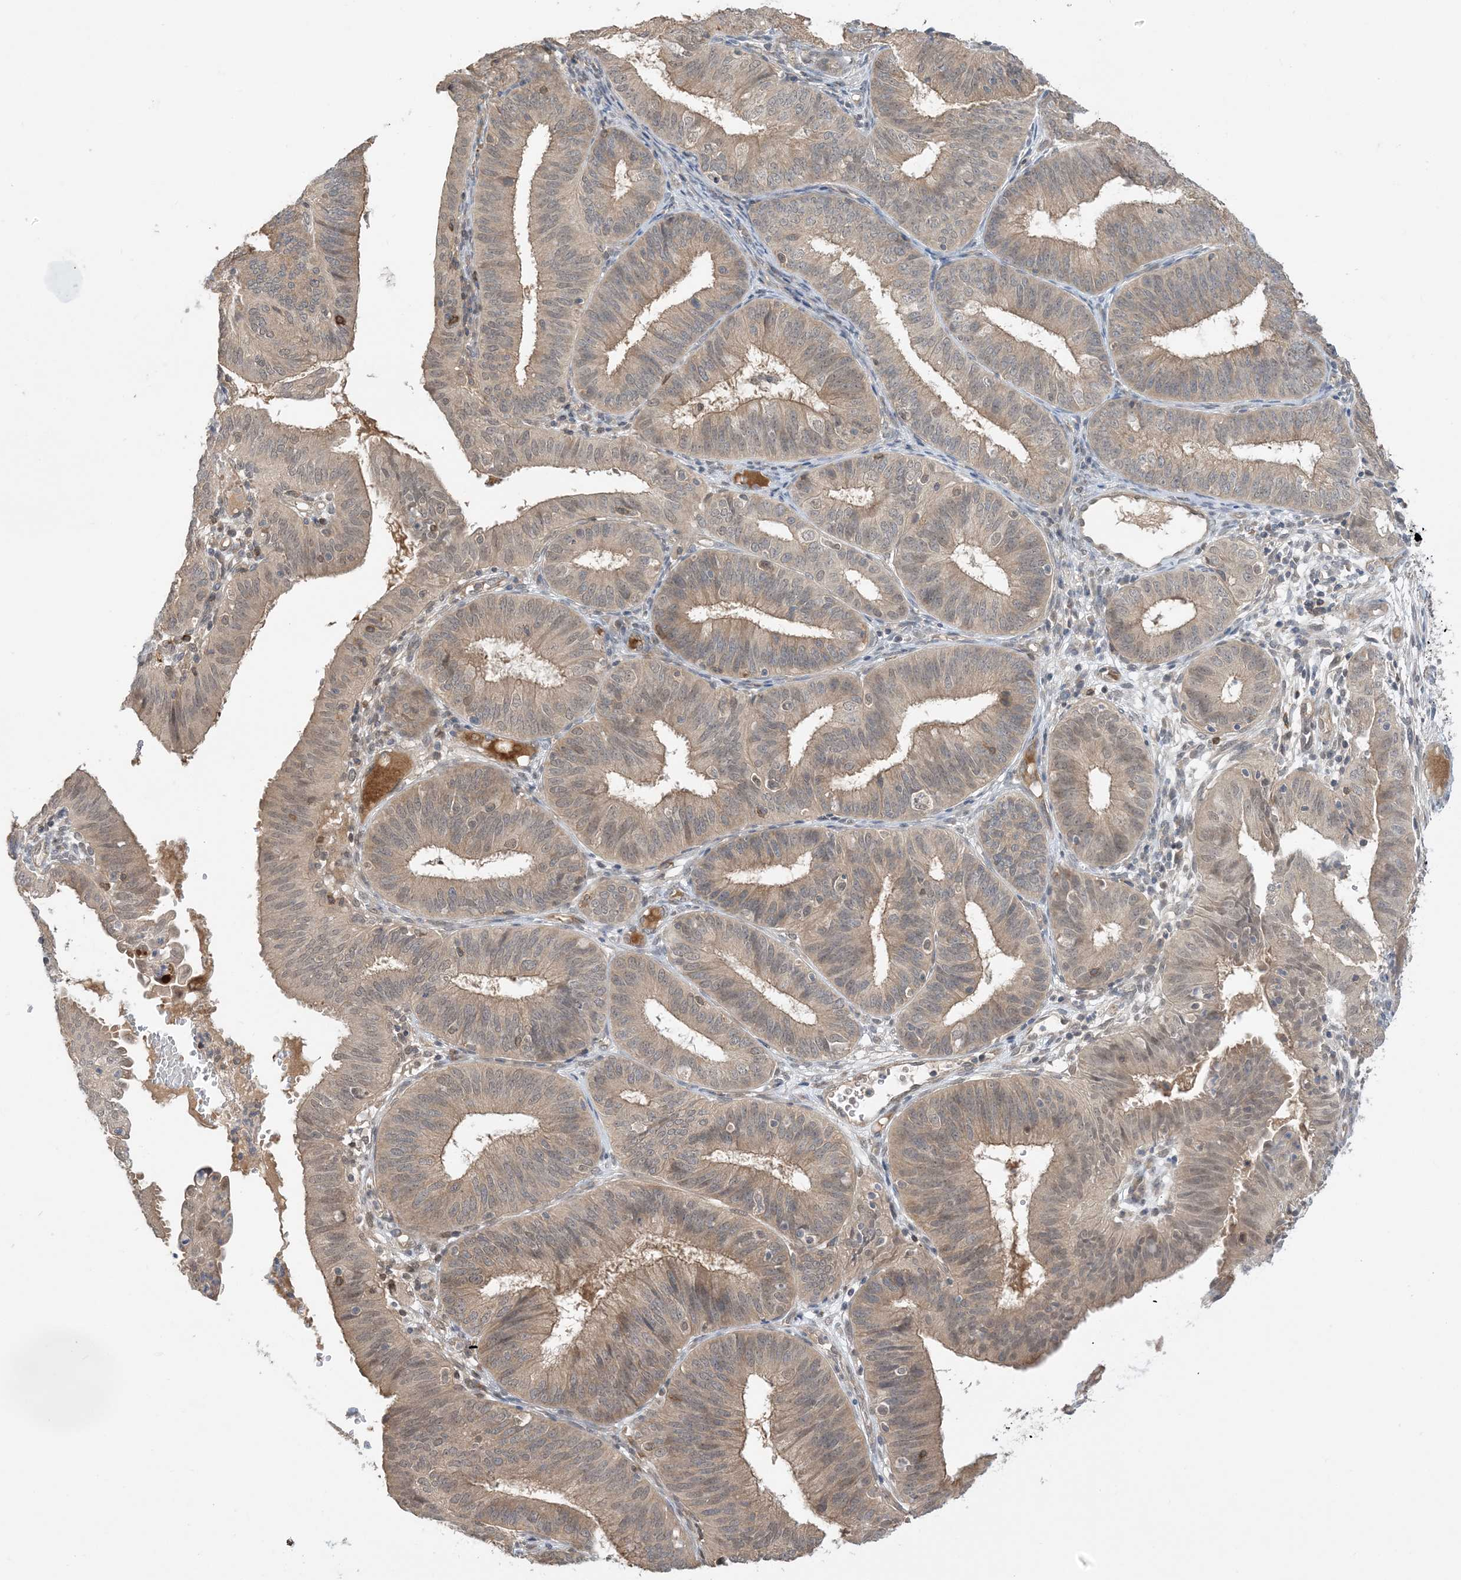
{"staining": {"intensity": "weak", "quantity": "25%-75%", "location": "cytoplasmic/membranous"}, "tissue": "endometrial cancer", "cell_type": "Tumor cells", "image_type": "cancer", "snomed": [{"axis": "morphology", "description": "Adenocarcinoma, NOS"}, {"axis": "topography", "description": "Endometrium"}], "caption": "Protein positivity by immunohistochemistry (IHC) demonstrates weak cytoplasmic/membranous staining in about 25%-75% of tumor cells in endometrial adenocarcinoma.", "gene": "WDR26", "patient": {"sex": "female", "age": 51}}